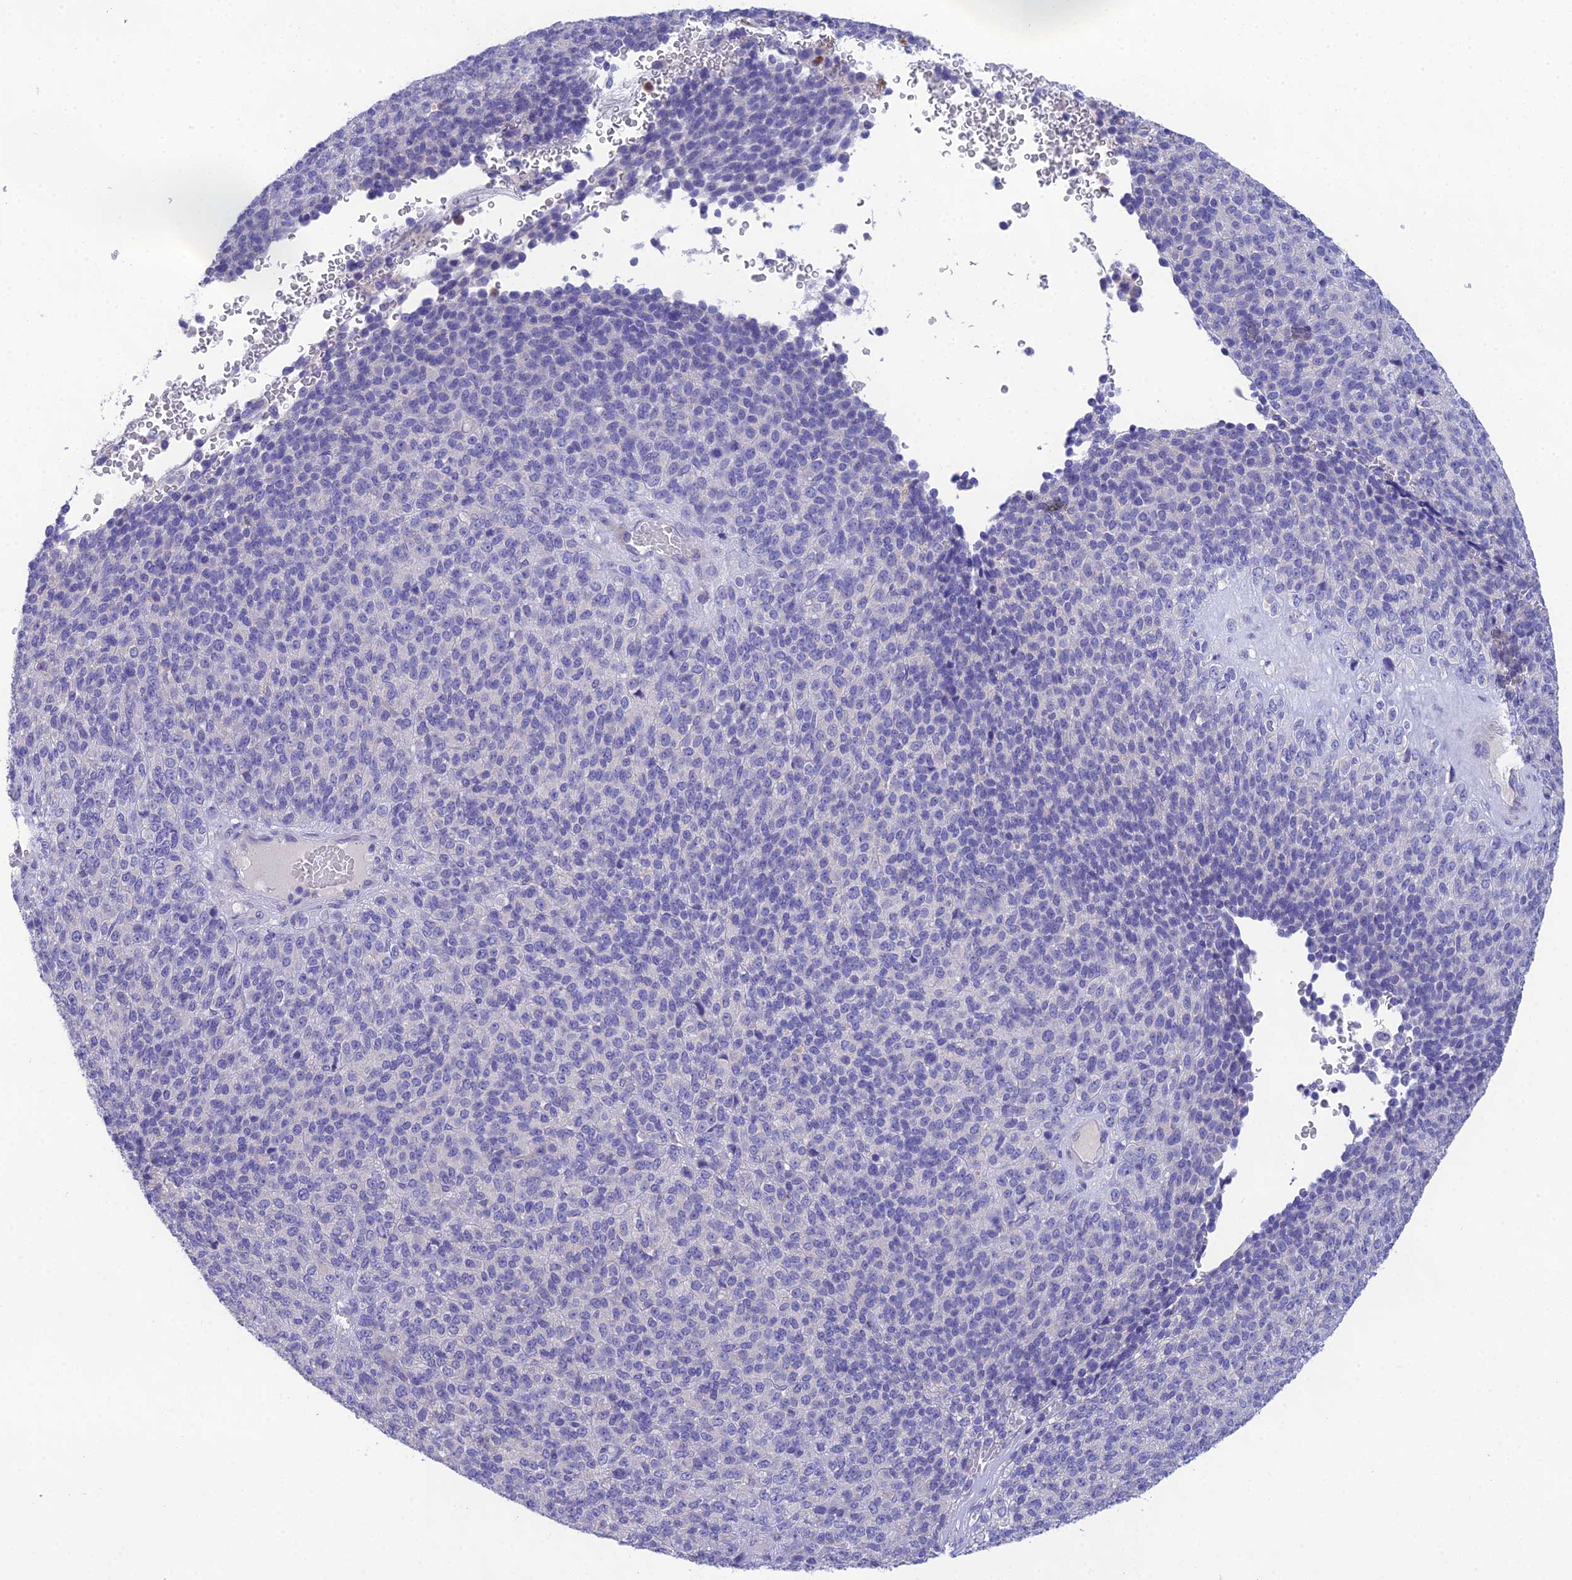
{"staining": {"intensity": "negative", "quantity": "none", "location": "none"}, "tissue": "melanoma", "cell_type": "Tumor cells", "image_type": "cancer", "snomed": [{"axis": "morphology", "description": "Malignant melanoma, Metastatic site"}, {"axis": "topography", "description": "Brain"}], "caption": "Melanoma was stained to show a protein in brown. There is no significant positivity in tumor cells.", "gene": "KIAA0408", "patient": {"sex": "female", "age": 56}}